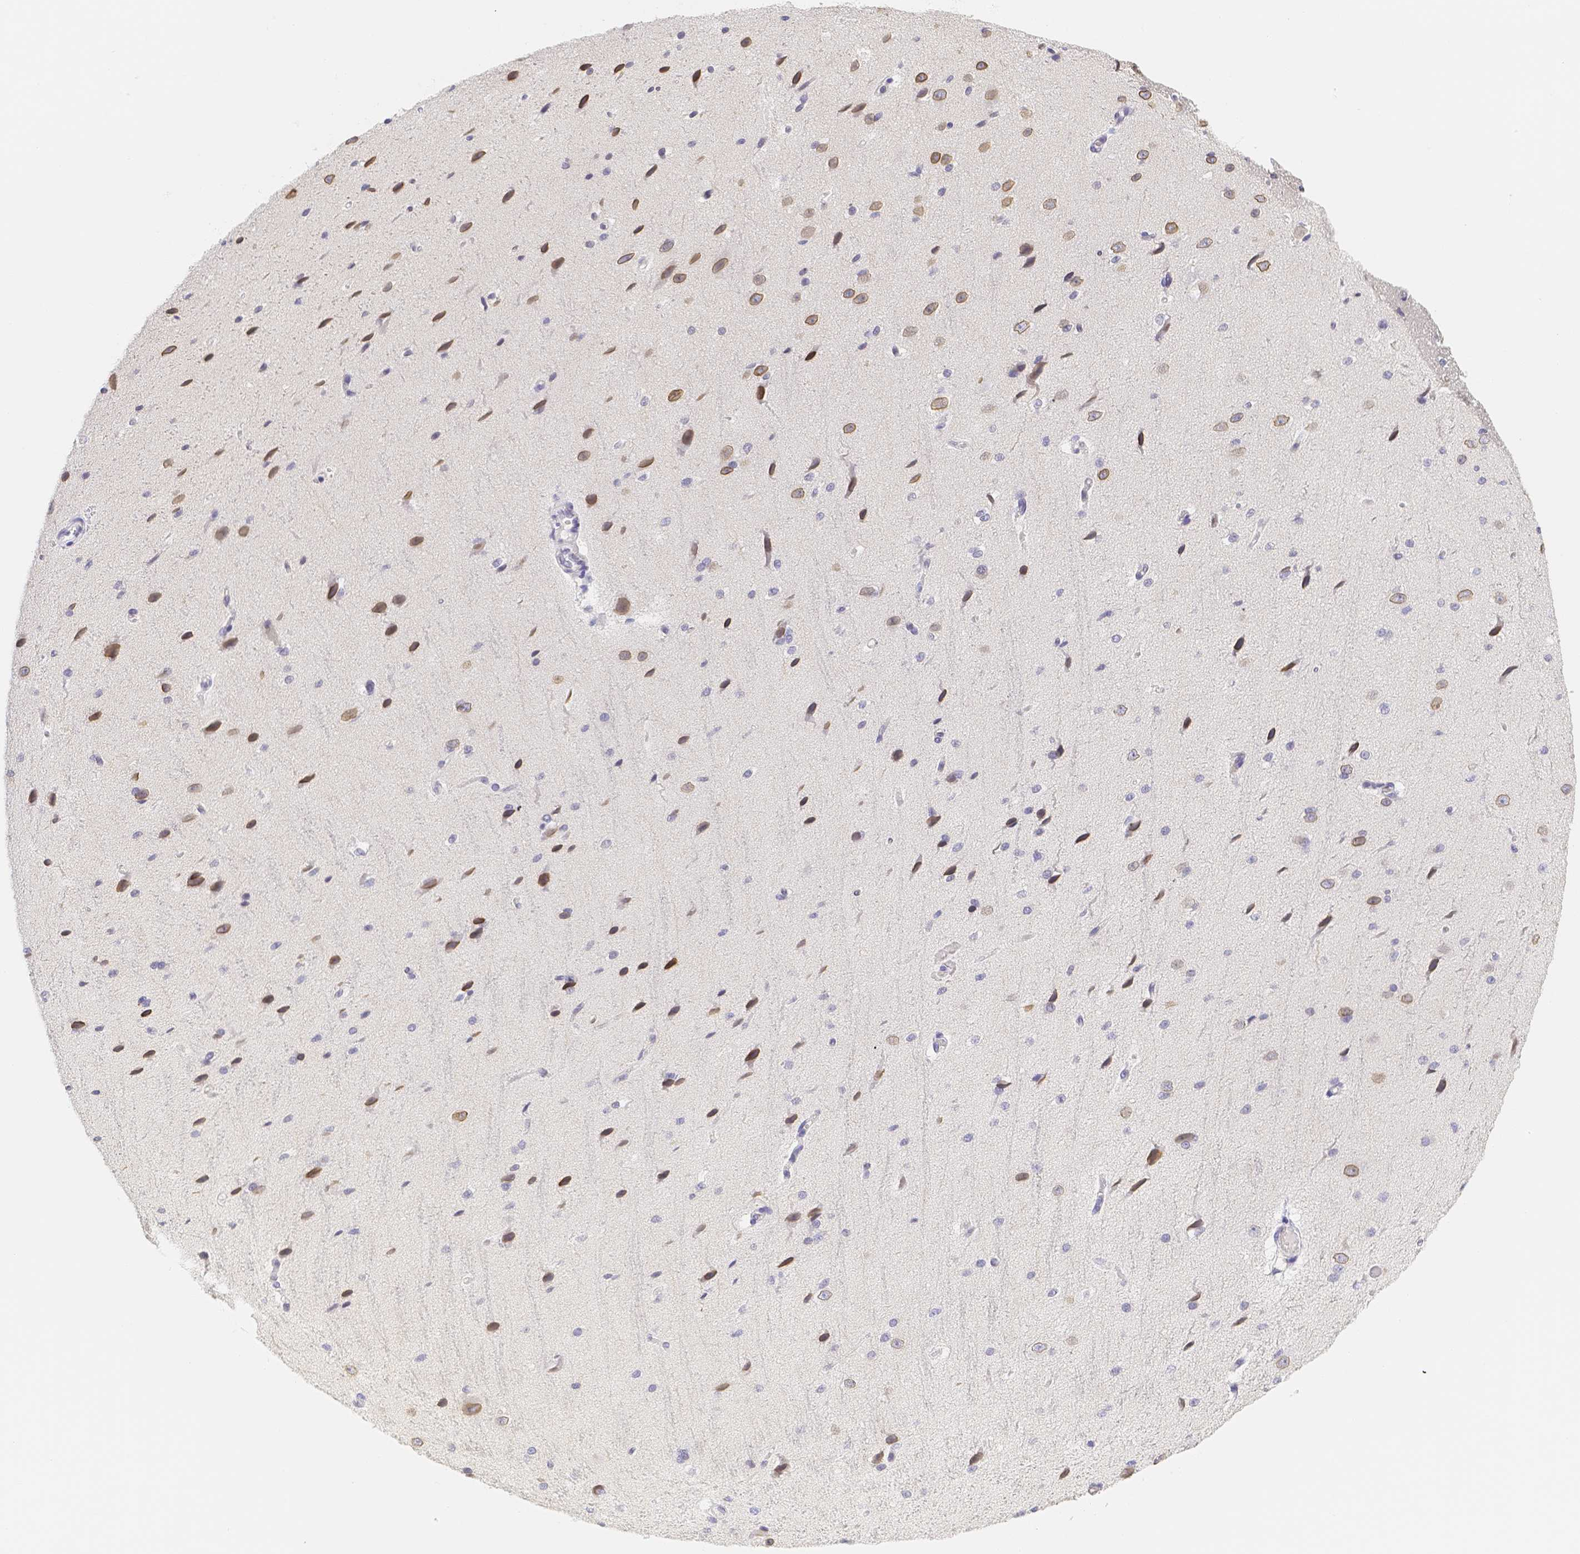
{"staining": {"intensity": "negative", "quantity": "none", "location": "none"}, "tissue": "cerebral cortex", "cell_type": "Endothelial cells", "image_type": "normal", "snomed": [{"axis": "morphology", "description": "Normal tissue, NOS"}, {"axis": "morphology", "description": "Developmental malformation"}, {"axis": "topography", "description": "Cerebral cortex"}], "caption": "An image of human cerebral cortex is negative for staining in endothelial cells.", "gene": "PADI4", "patient": {"sex": "female", "age": 30}}